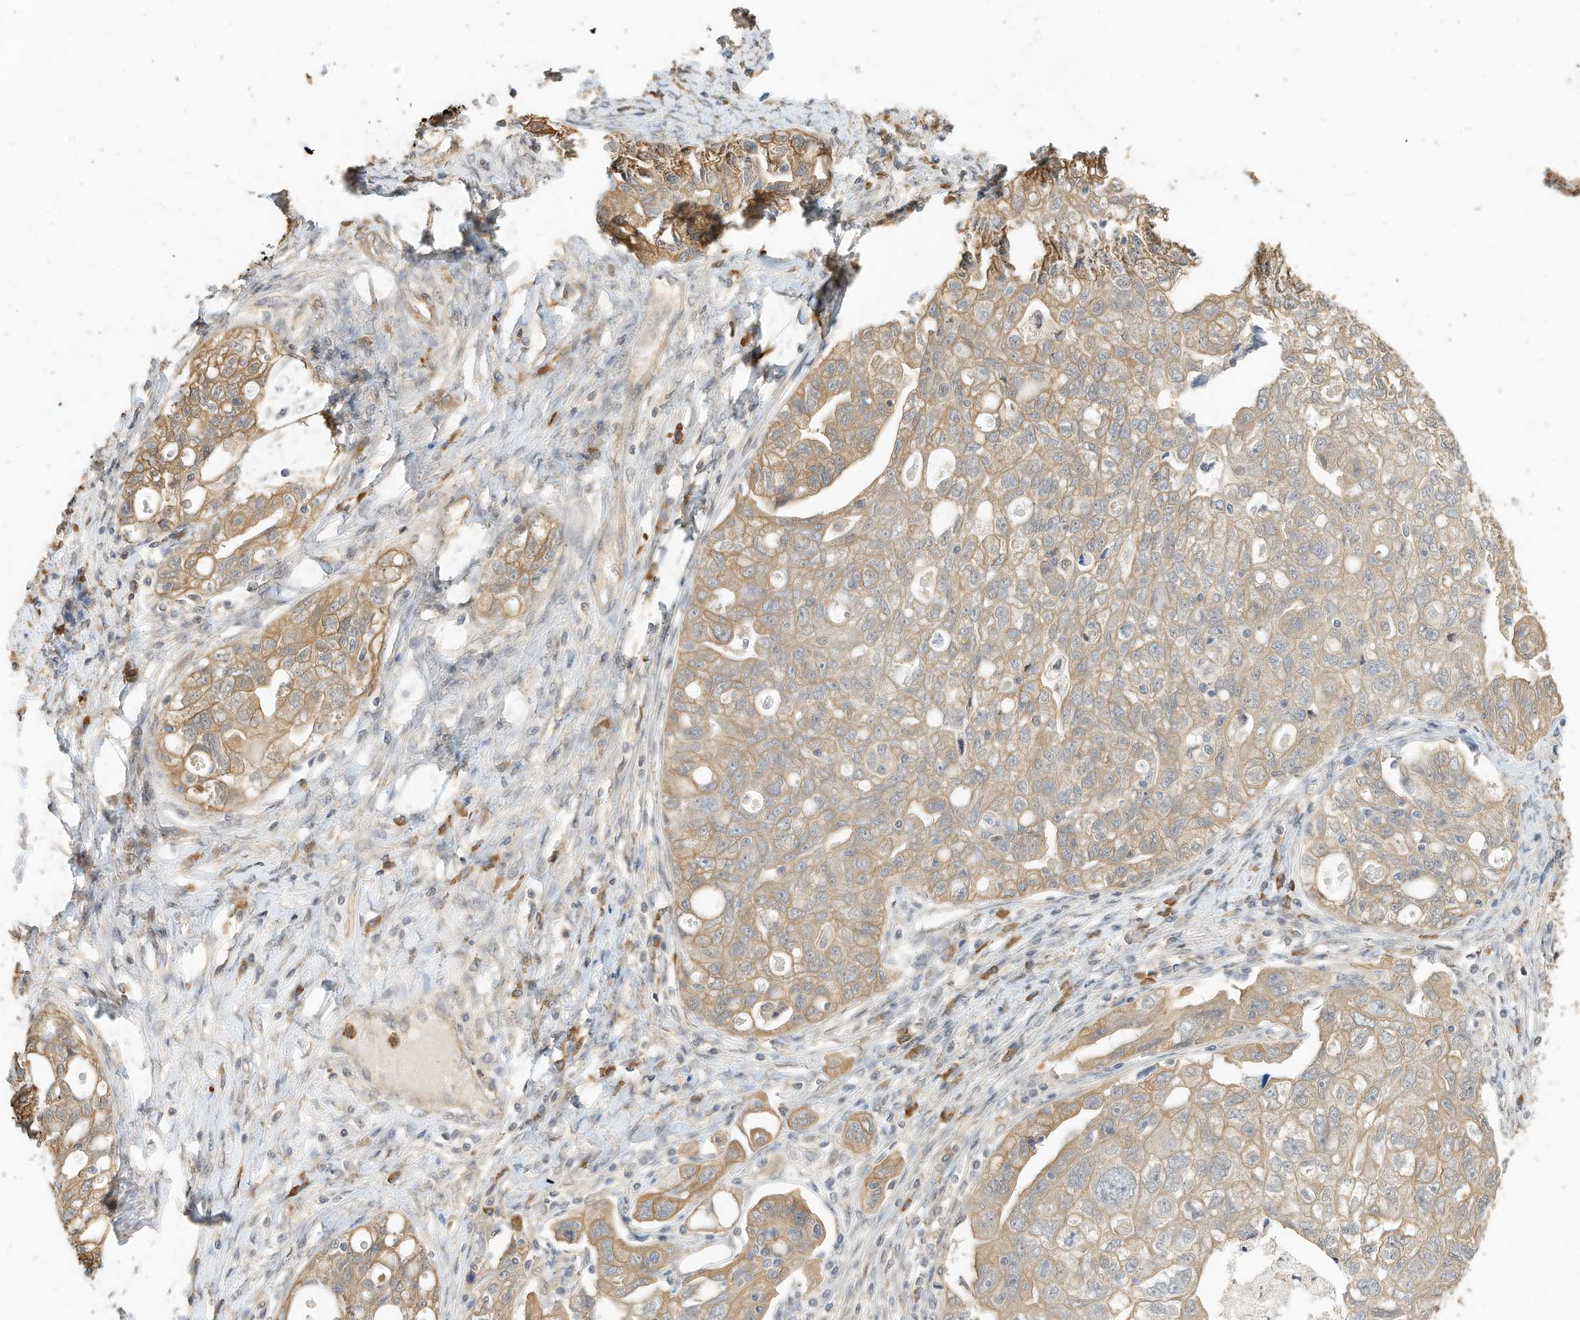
{"staining": {"intensity": "moderate", "quantity": ">75%", "location": "cytoplasmic/membranous"}, "tissue": "ovarian cancer", "cell_type": "Tumor cells", "image_type": "cancer", "snomed": [{"axis": "morphology", "description": "Carcinoma, NOS"}, {"axis": "morphology", "description": "Cystadenocarcinoma, serous, NOS"}, {"axis": "topography", "description": "Ovary"}], "caption": "Protein expression by immunohistochemistry (IHC) displays moderate cytoplasmic/membranous positivity in approximately >75% of tumor cells in ovarian cancer. The staining is performed using DAB brown chromogen to label protein expression. The nuclei are counter-stained blue using hematoxylin.", "gene": "OFD1", "patient": {"sex": "female", "age": 69}}